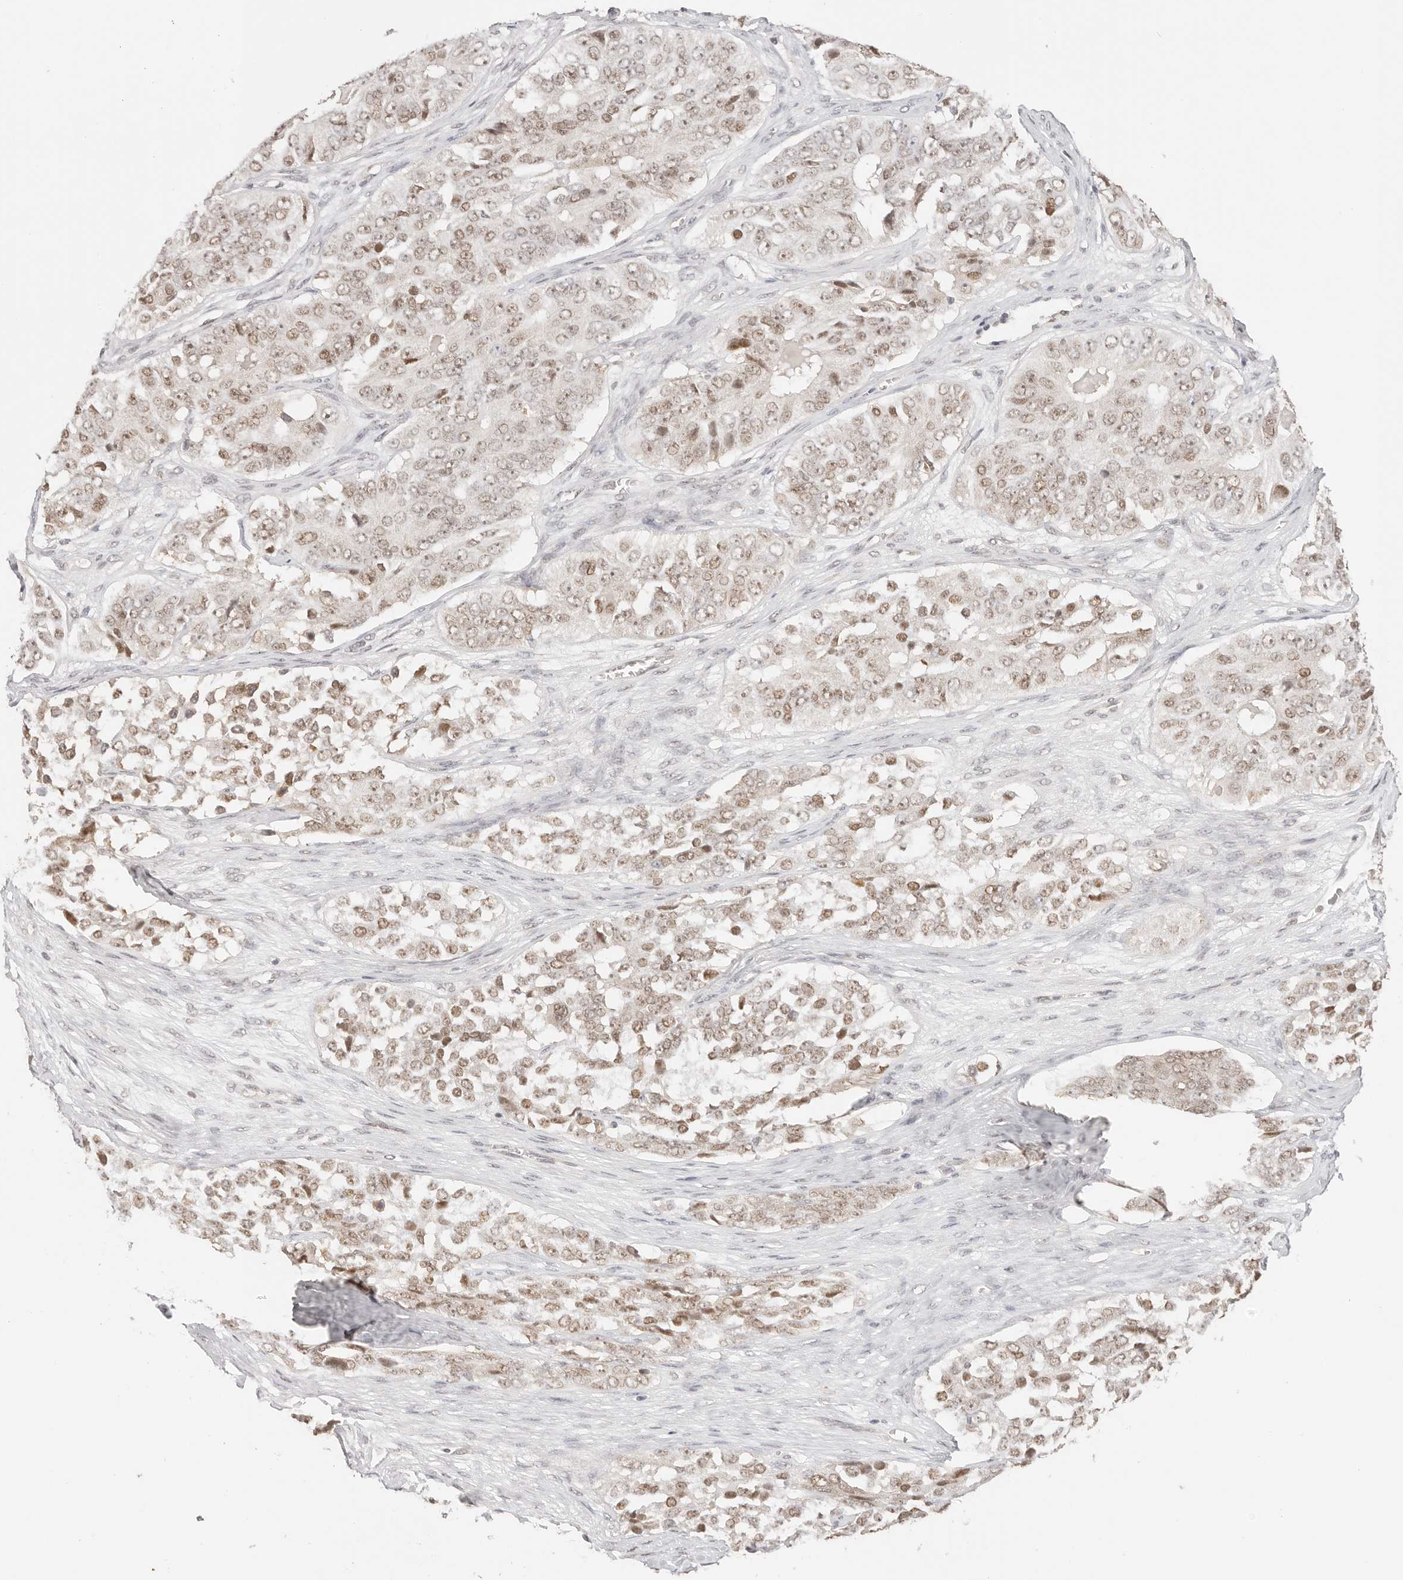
{"staining": {"intensity": "weak", "quantity": ">75%", "location": "nuclear"}, "tissue": "ovarian cancer", "cell_type": "Tumor cells", "image_type": "cancer", "snomed": [{"axis": "morphology", "description": "Carcinoma, endometroid"}, {"axis": "topography", "description": "Ovary"}], "caption": "The image demonstrates staining of ovarian cancer, revealing weak nuclear protein staining (brown color) within tumor cells. The protein is shown in brown color, while the nuclei are stained blue.", "gene": "RFC3", "patient": {"sex": "female", "age": 51}}